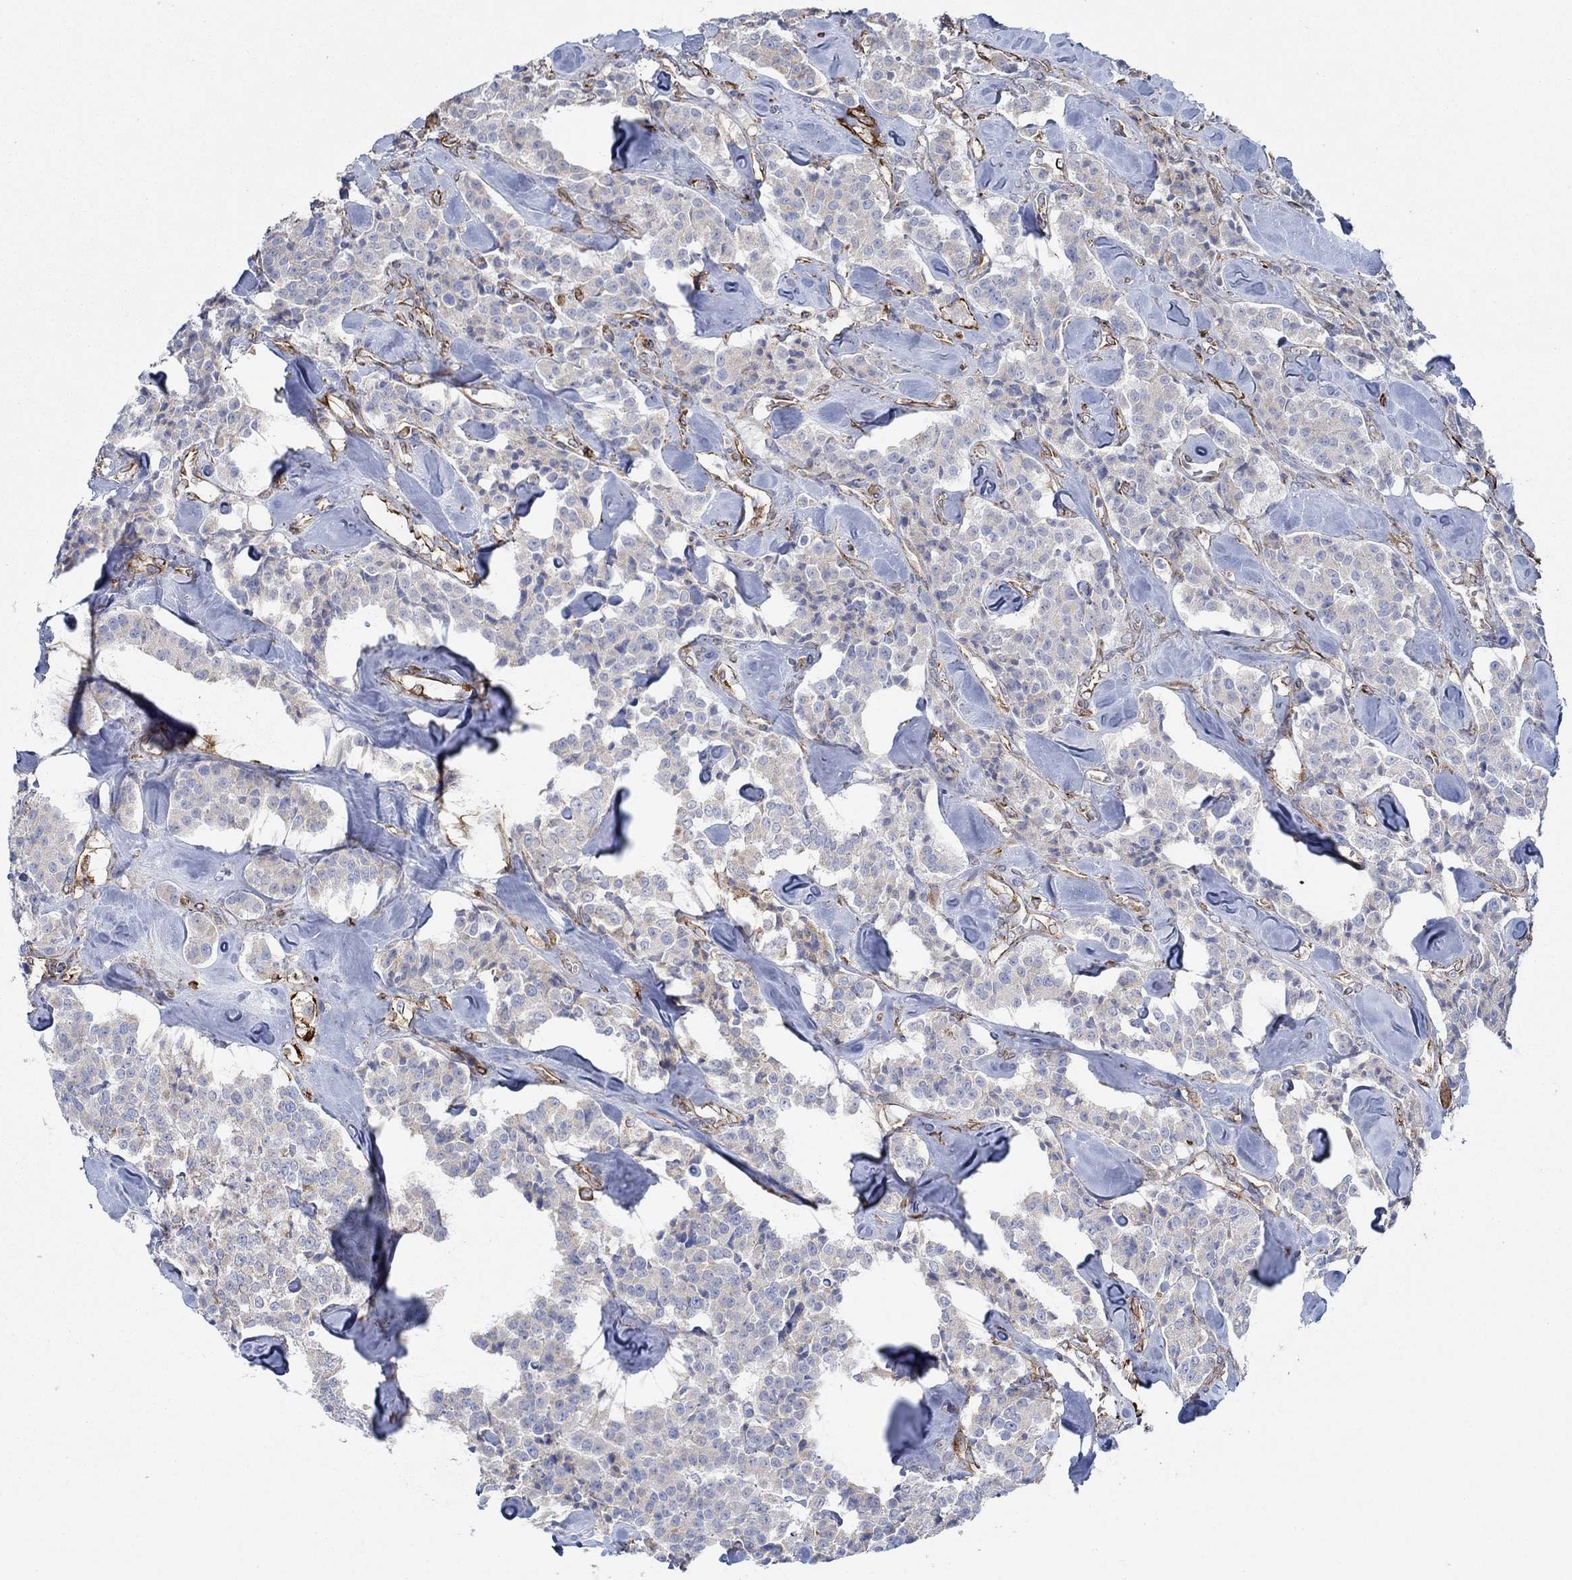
{"staining": {"intensity": "strong", "quantity": "<25%", "location": "cytoplasmic/membranous"}, "tissue": "carcinoid", "cell_type": "Tumor cells", "image_type": "cancer", "snomed": [{"axis": "morphology", "description": "Carcinoid, malignant, NOS"}, {"axis": "topography", "description": "Pancreas"}], "caption": "A photomicrograph of carcinoid (malignant) stained for a protein reveals strong cytoplasmic/membranous brown staining in tumor cells.", "gene": "STC2", "patient": {"sex": "male", "age": 41}}